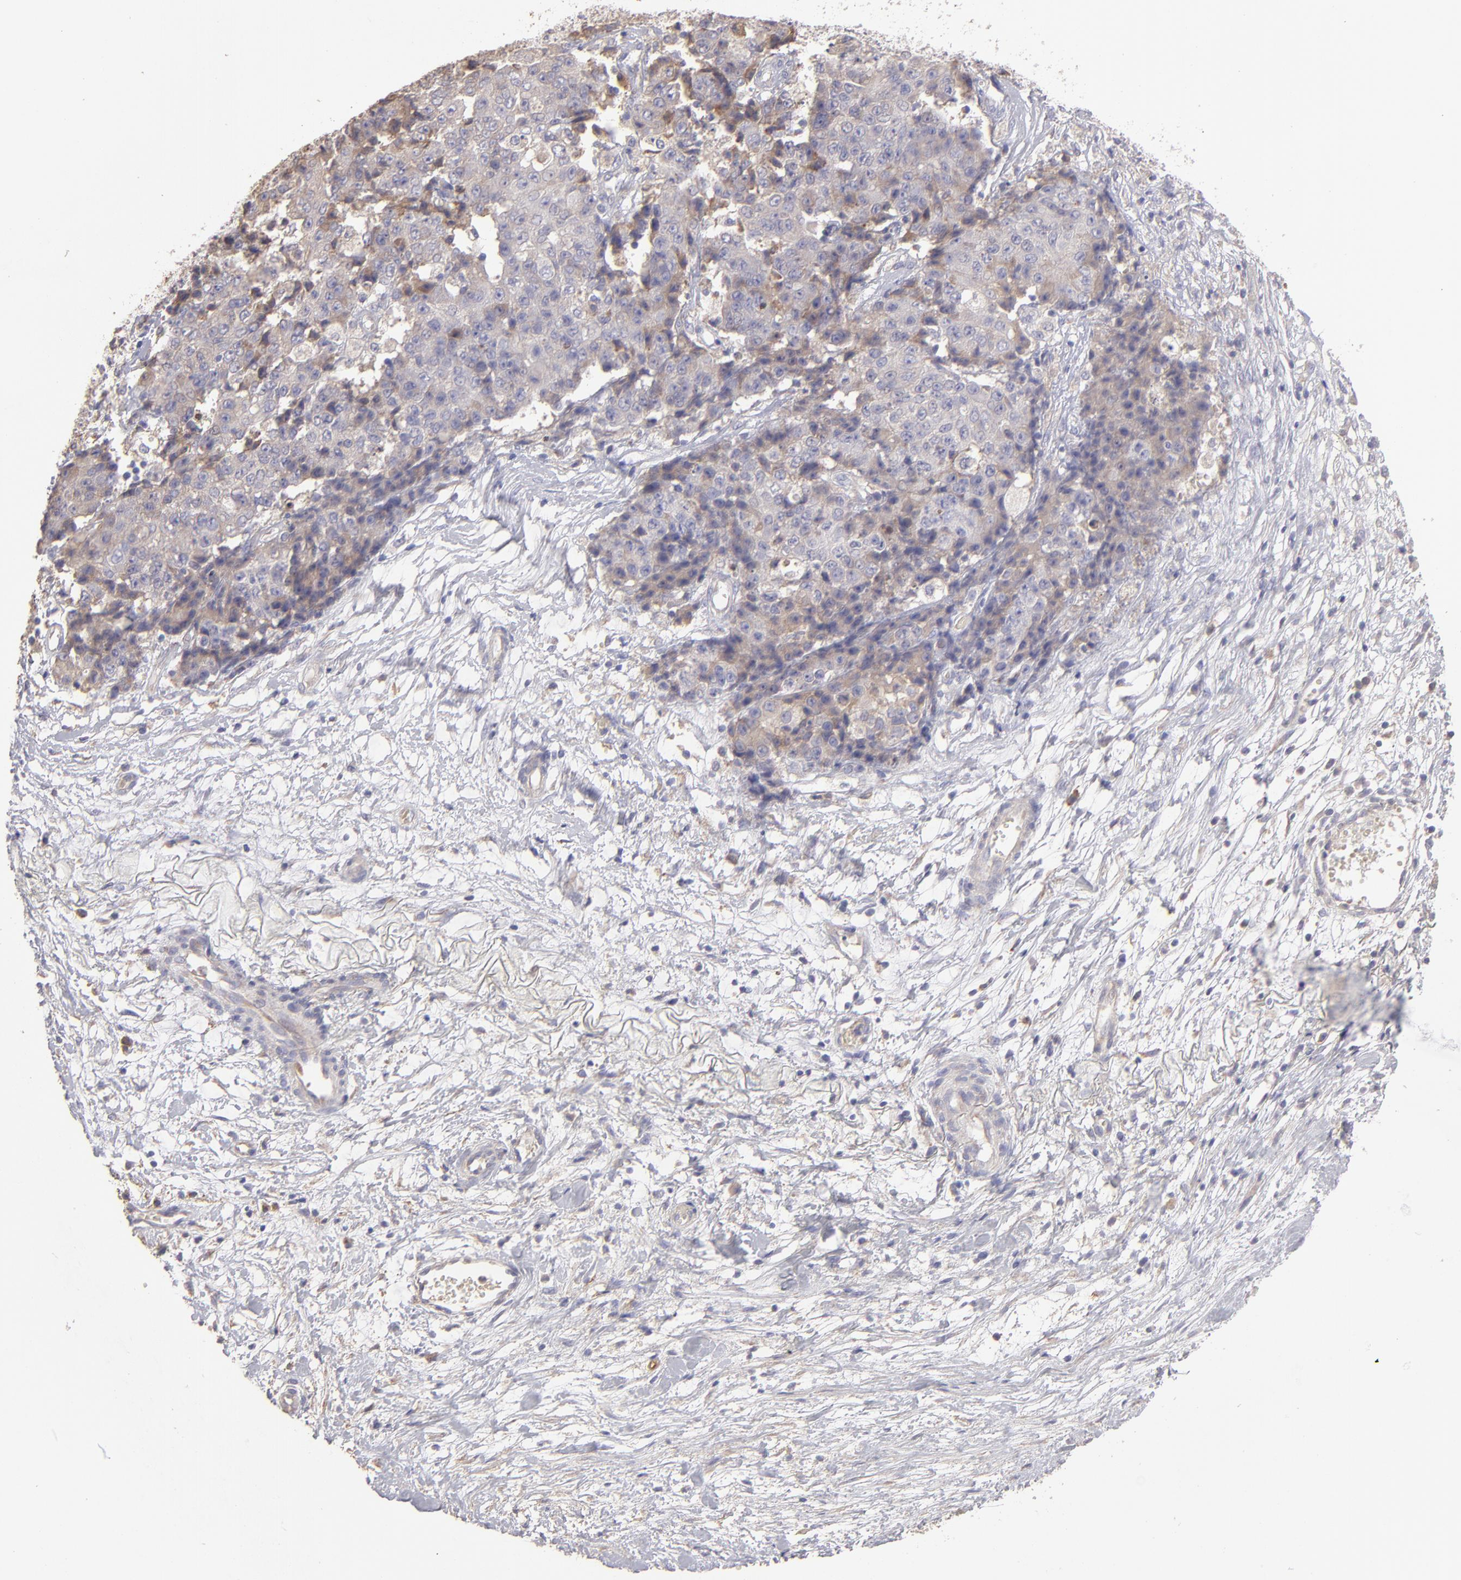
{"staining": {"intensity": "weak", "quantity": ">75%", "location": "cytoplasmic/membranous"}, "tissue": "ovarian cancer", "cell_type": "Tumor cells", "image_type": "cancer", "snomed": [{"axis": "morphology", "description": "Carcinoma, endometroid"}, {"axis": "topography", "description": "Ovary"}], "caption": "A histopathology image of human ovarian cancer (endometroid carcinoma) stained for a protein demonstrates weak cytoplasmic/membranous brown staining in tumor cells.", "gene": "CALR", "patient": {"sex": "female", "age": 42}}